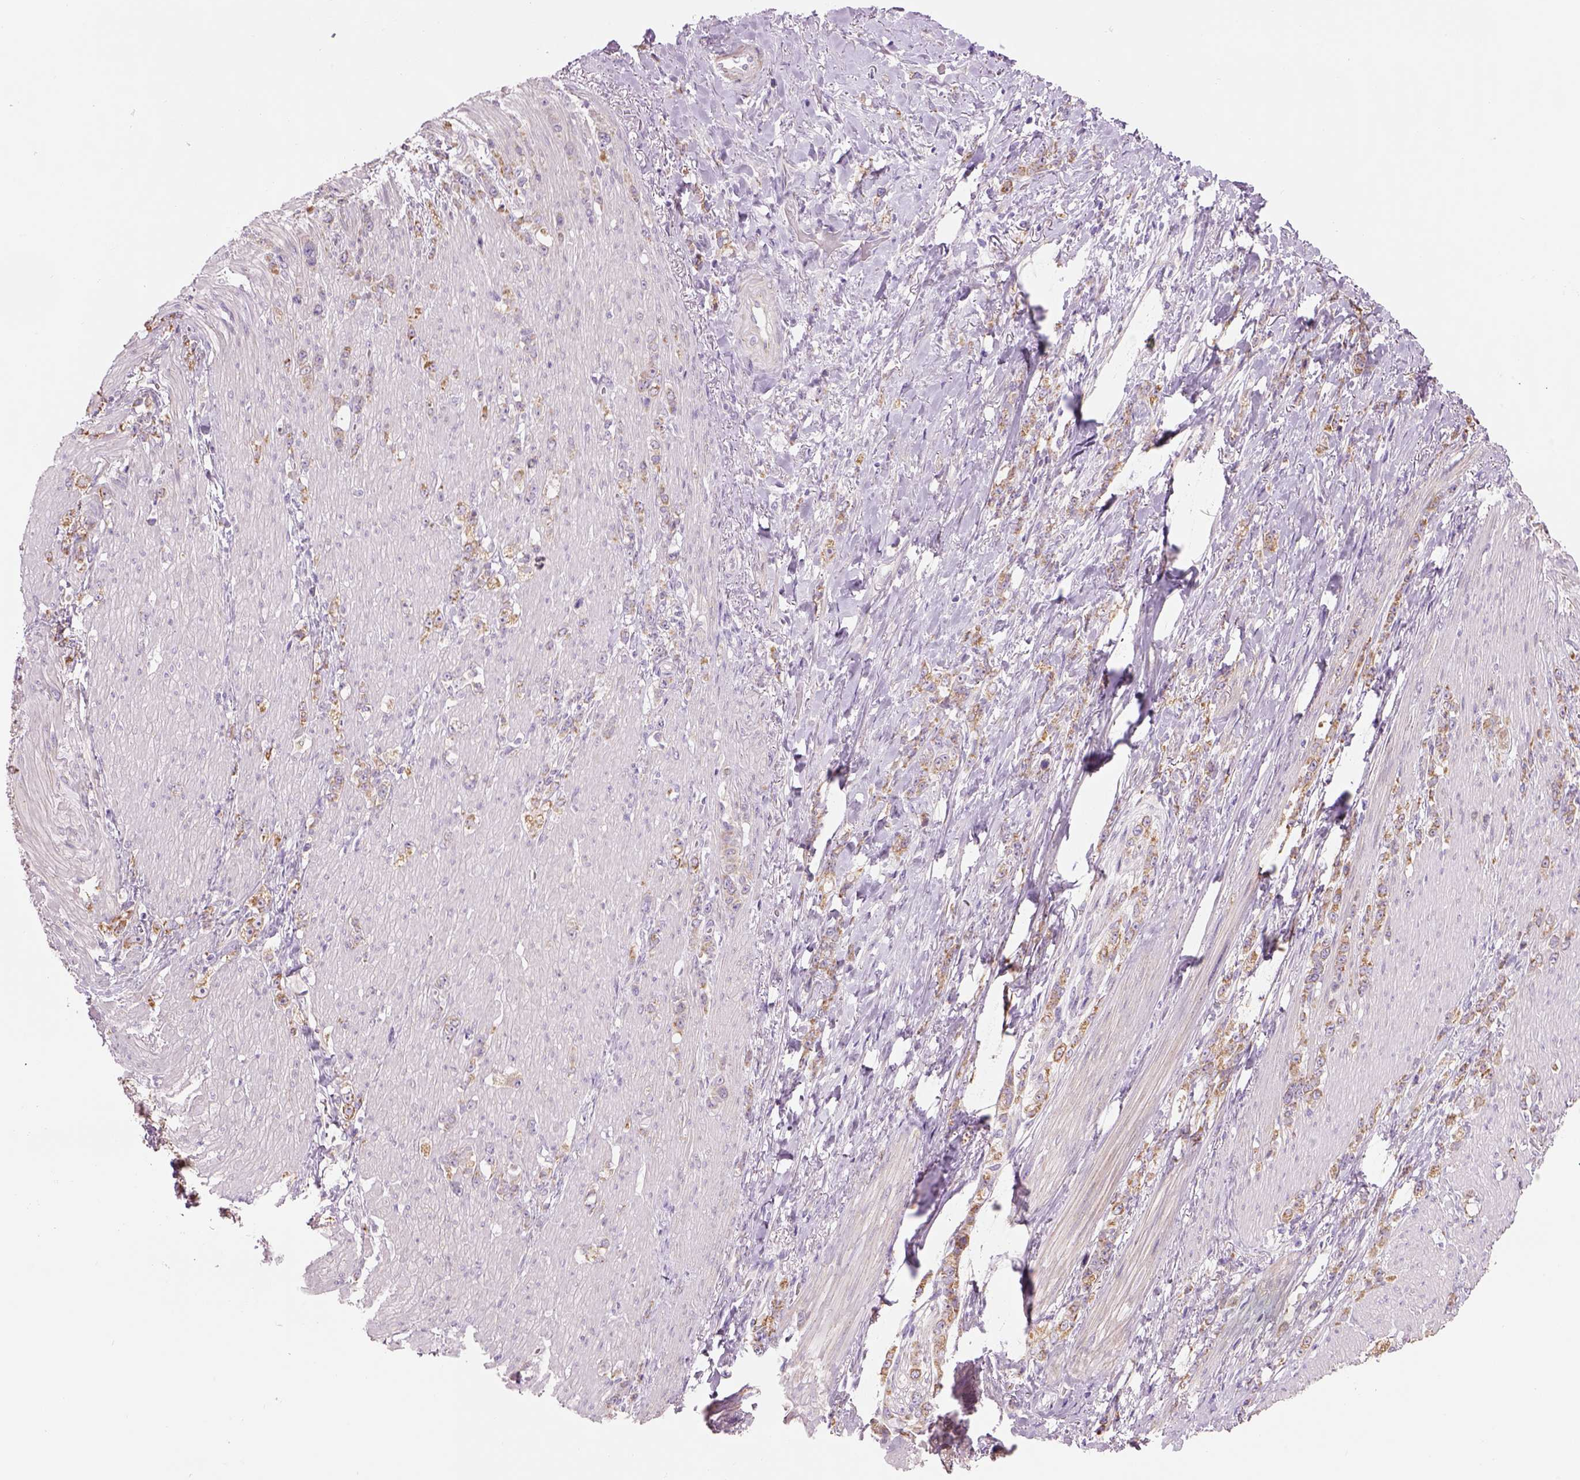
{"staining": {"intensity": "moderate", "quantity": "25%-75%", "location": "cytoplasmic/membranous"}, "tissue": "stomach cancer", "cell_type": "Tumor cells", "image_type": "cancer", "snomed": [{"axis": "morphology", "description": "Adenocarcinoma, NOS"}, {"axis": "topography", "description": "Stomach, lower"}], "caption": "IHC of human adenocarcinoma (stomach) reveals medium levels of moderate cytoplasmic/membranous positivity in about 25%-75% of tumor cells.", "gene": "IFT52", "patient": {"sex": "male", "age": 88}}